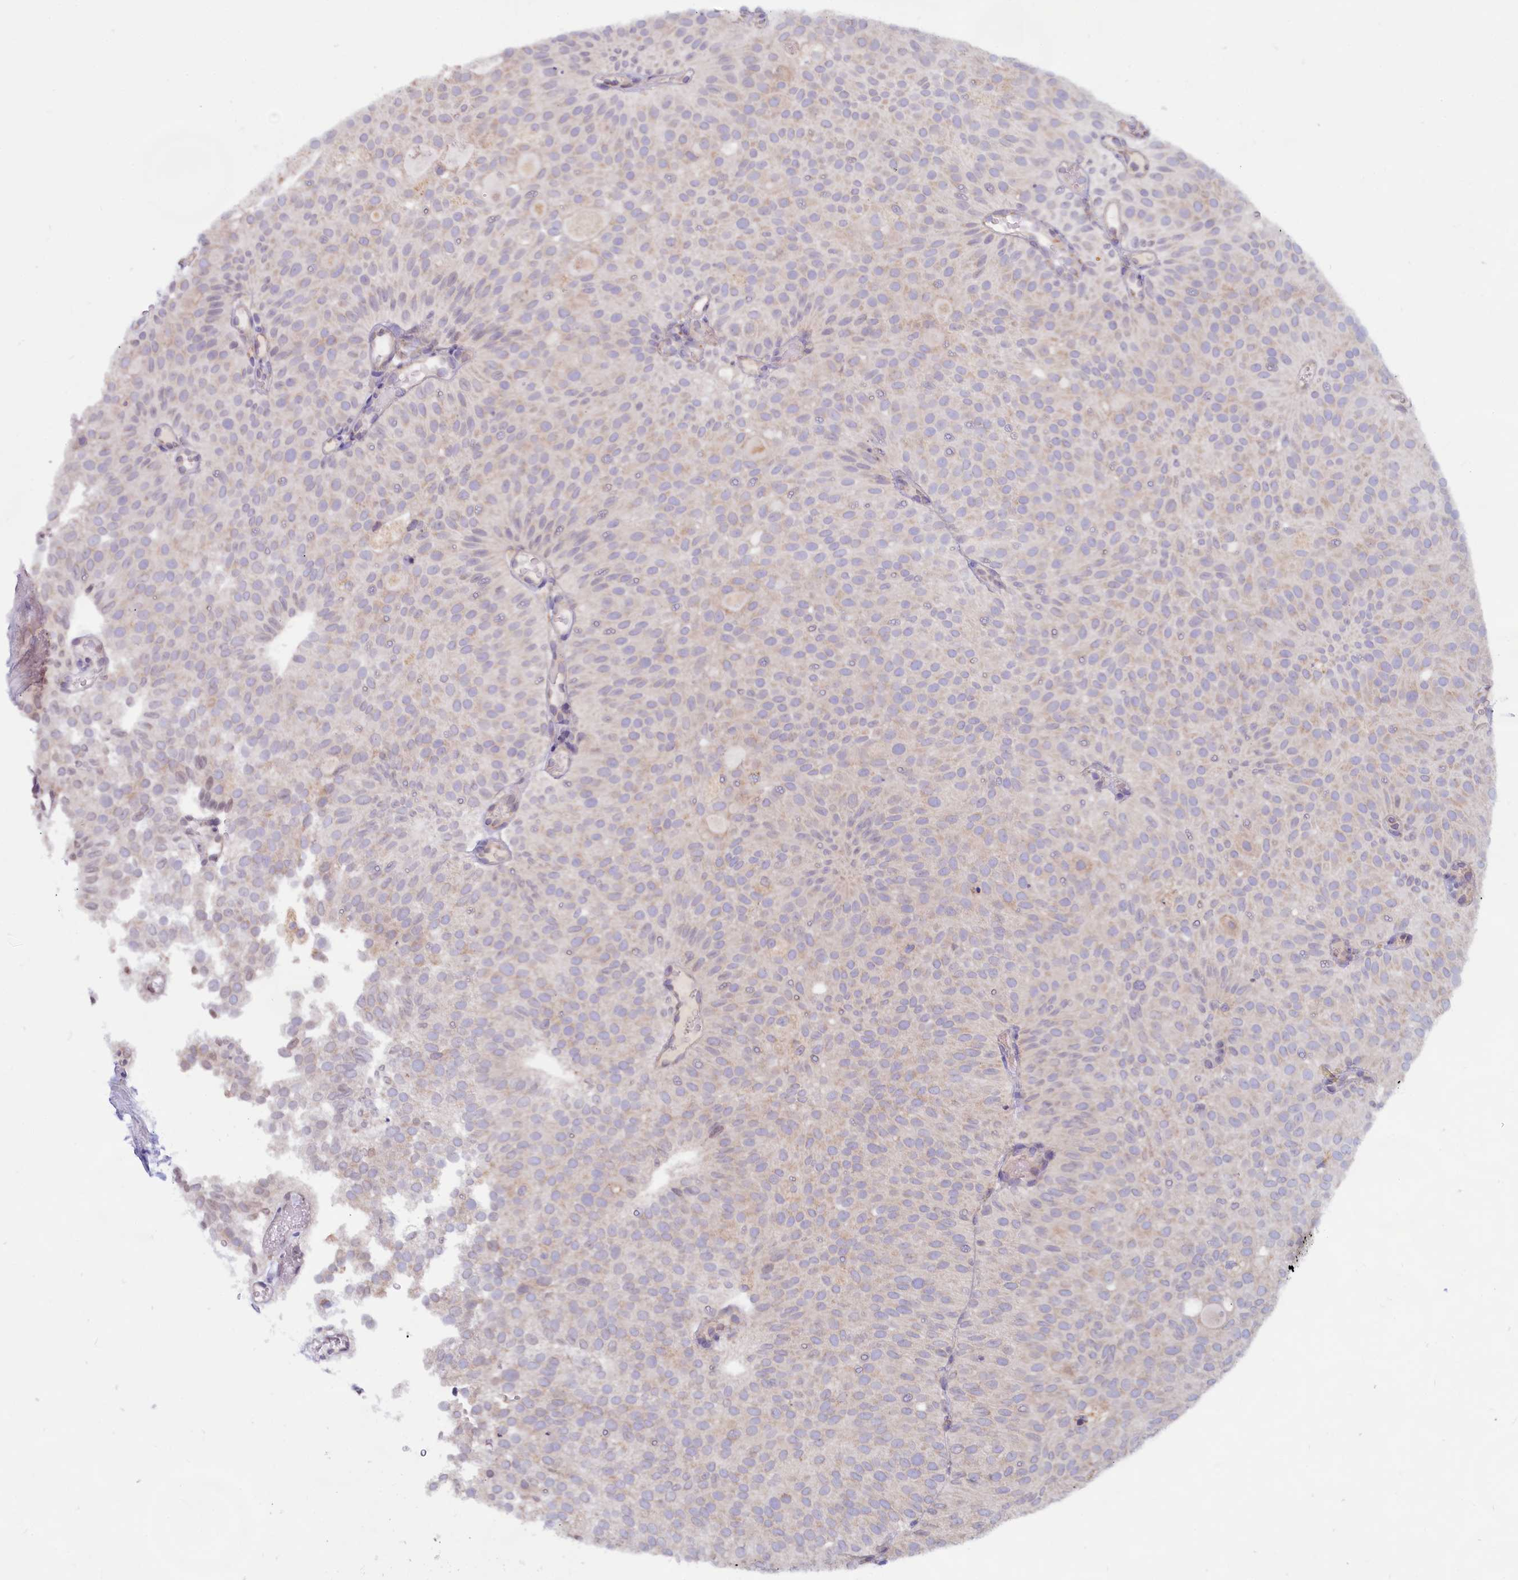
{"staining": {"intensity": "negative", "quantity": "none", "location": "none"}, "tissue": "urothelial cancer", "cell_type": "Tumor cells", "image_type": "cancer", "snomed": [{"axis": "morphology", "description": "Urothelial carcinoma, Low grade"}, {"axis": "topography", "description": "Urinary bladder"}], "caption": "Immunohistochemistry of human urothelial cancer exhibits no expression in tumor cells.", "gene": "TBC1D19", "patient": {"sex": "male", "age": 78}}